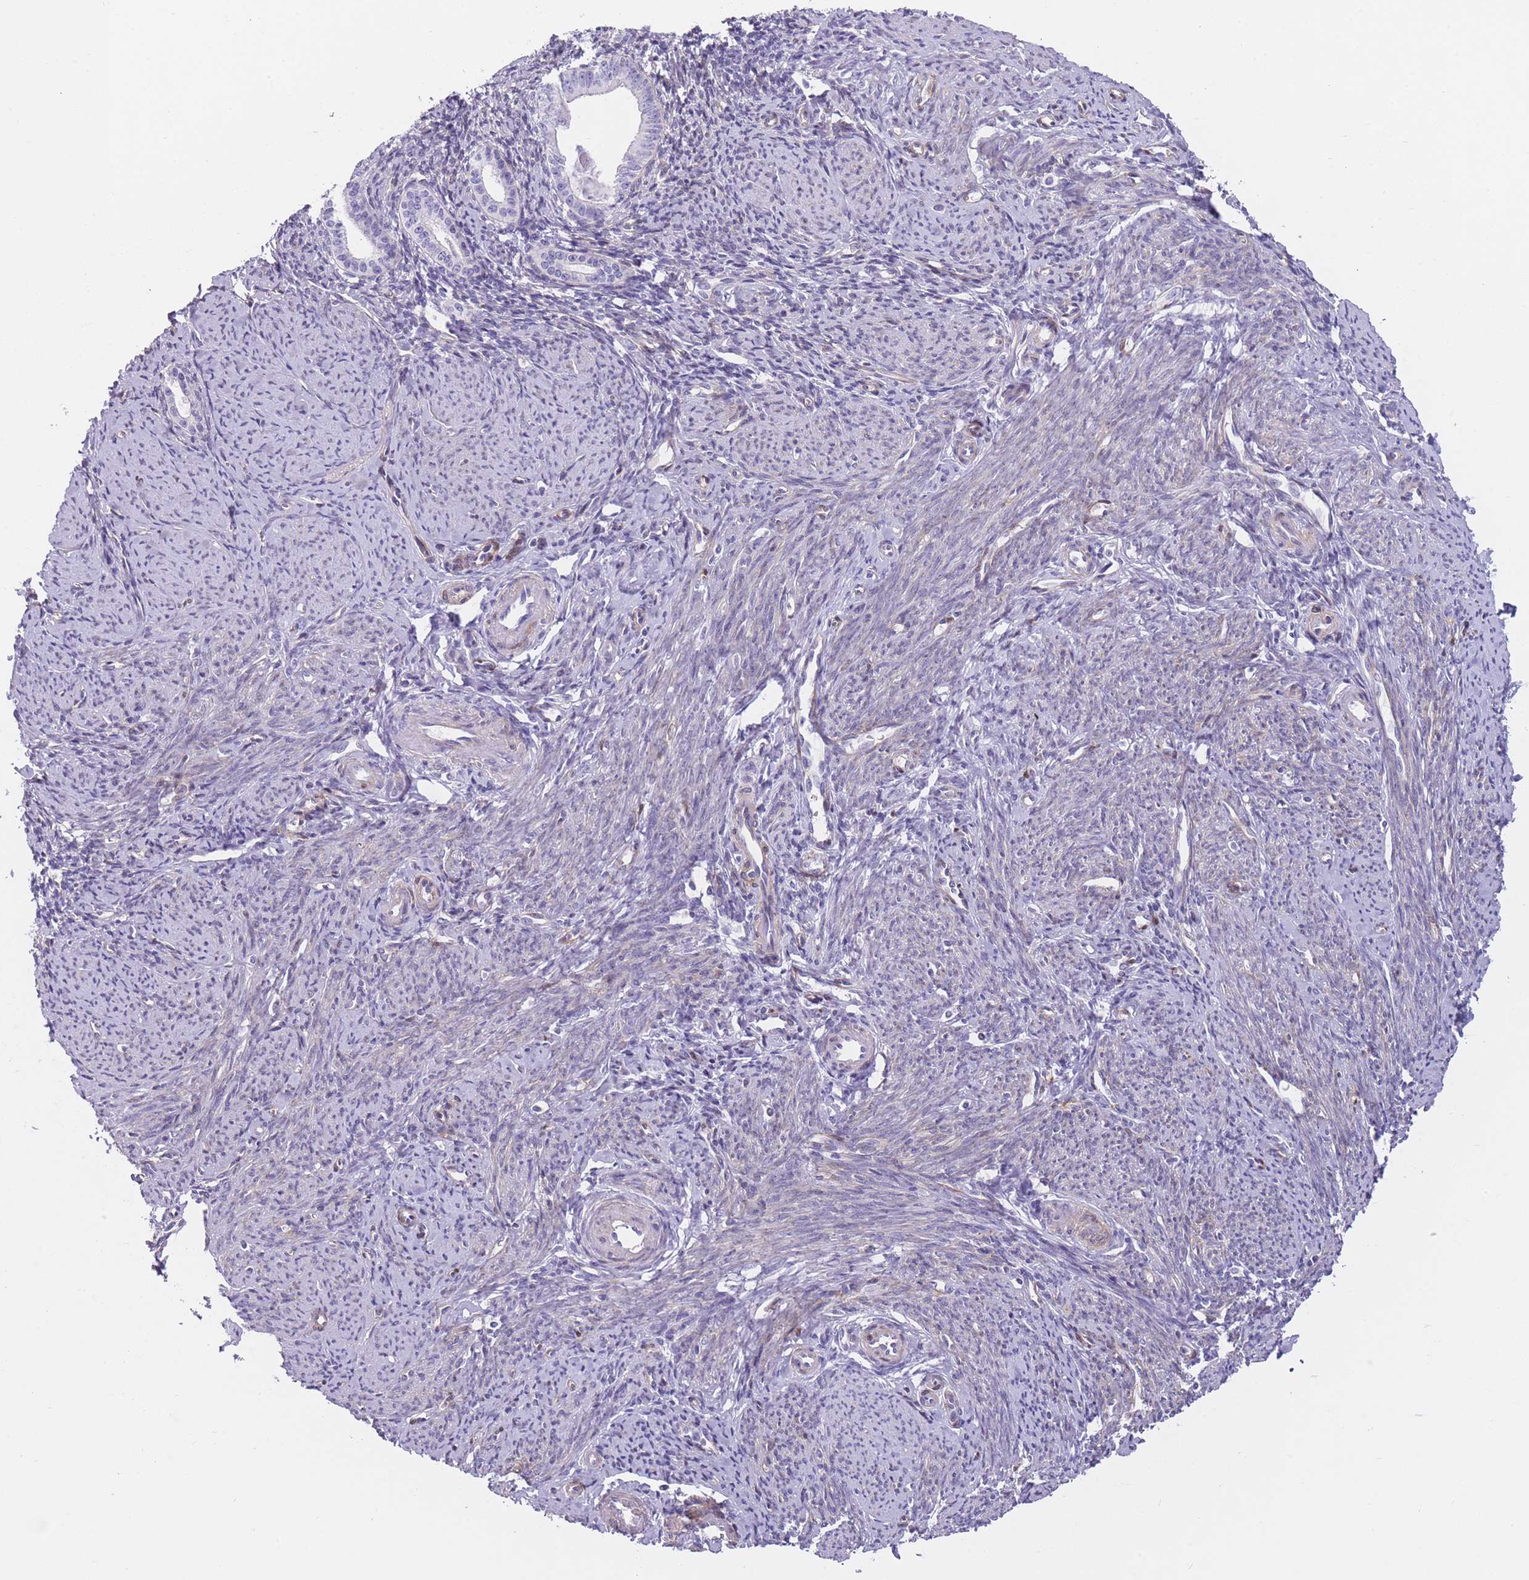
{"staining": {"intensity": "negative", "quantity": "none", "location": "none"}, "tissue": "endometrium", "cell_type": "Cells in endometrial stroma", "image_type": "normal", "snomed": [{"axis": "morphology", "description": "Normal tissue, NOS"}, {"axis": "topography", "description": "Endometrium"}], "caption": "Immunohistochemical staining of benign endometrium demonstrates no significant positivity in cells in endometrial stroma. (Stains: DAB (3,3'-diaminobenzidine) immunohistochemistry (IHC) with hematoxylin counter stain, Microscopy: brightfield microscopy at high magnification).", "gene": "OR11H12", "patient": {"sex": "female", "age": 63}}